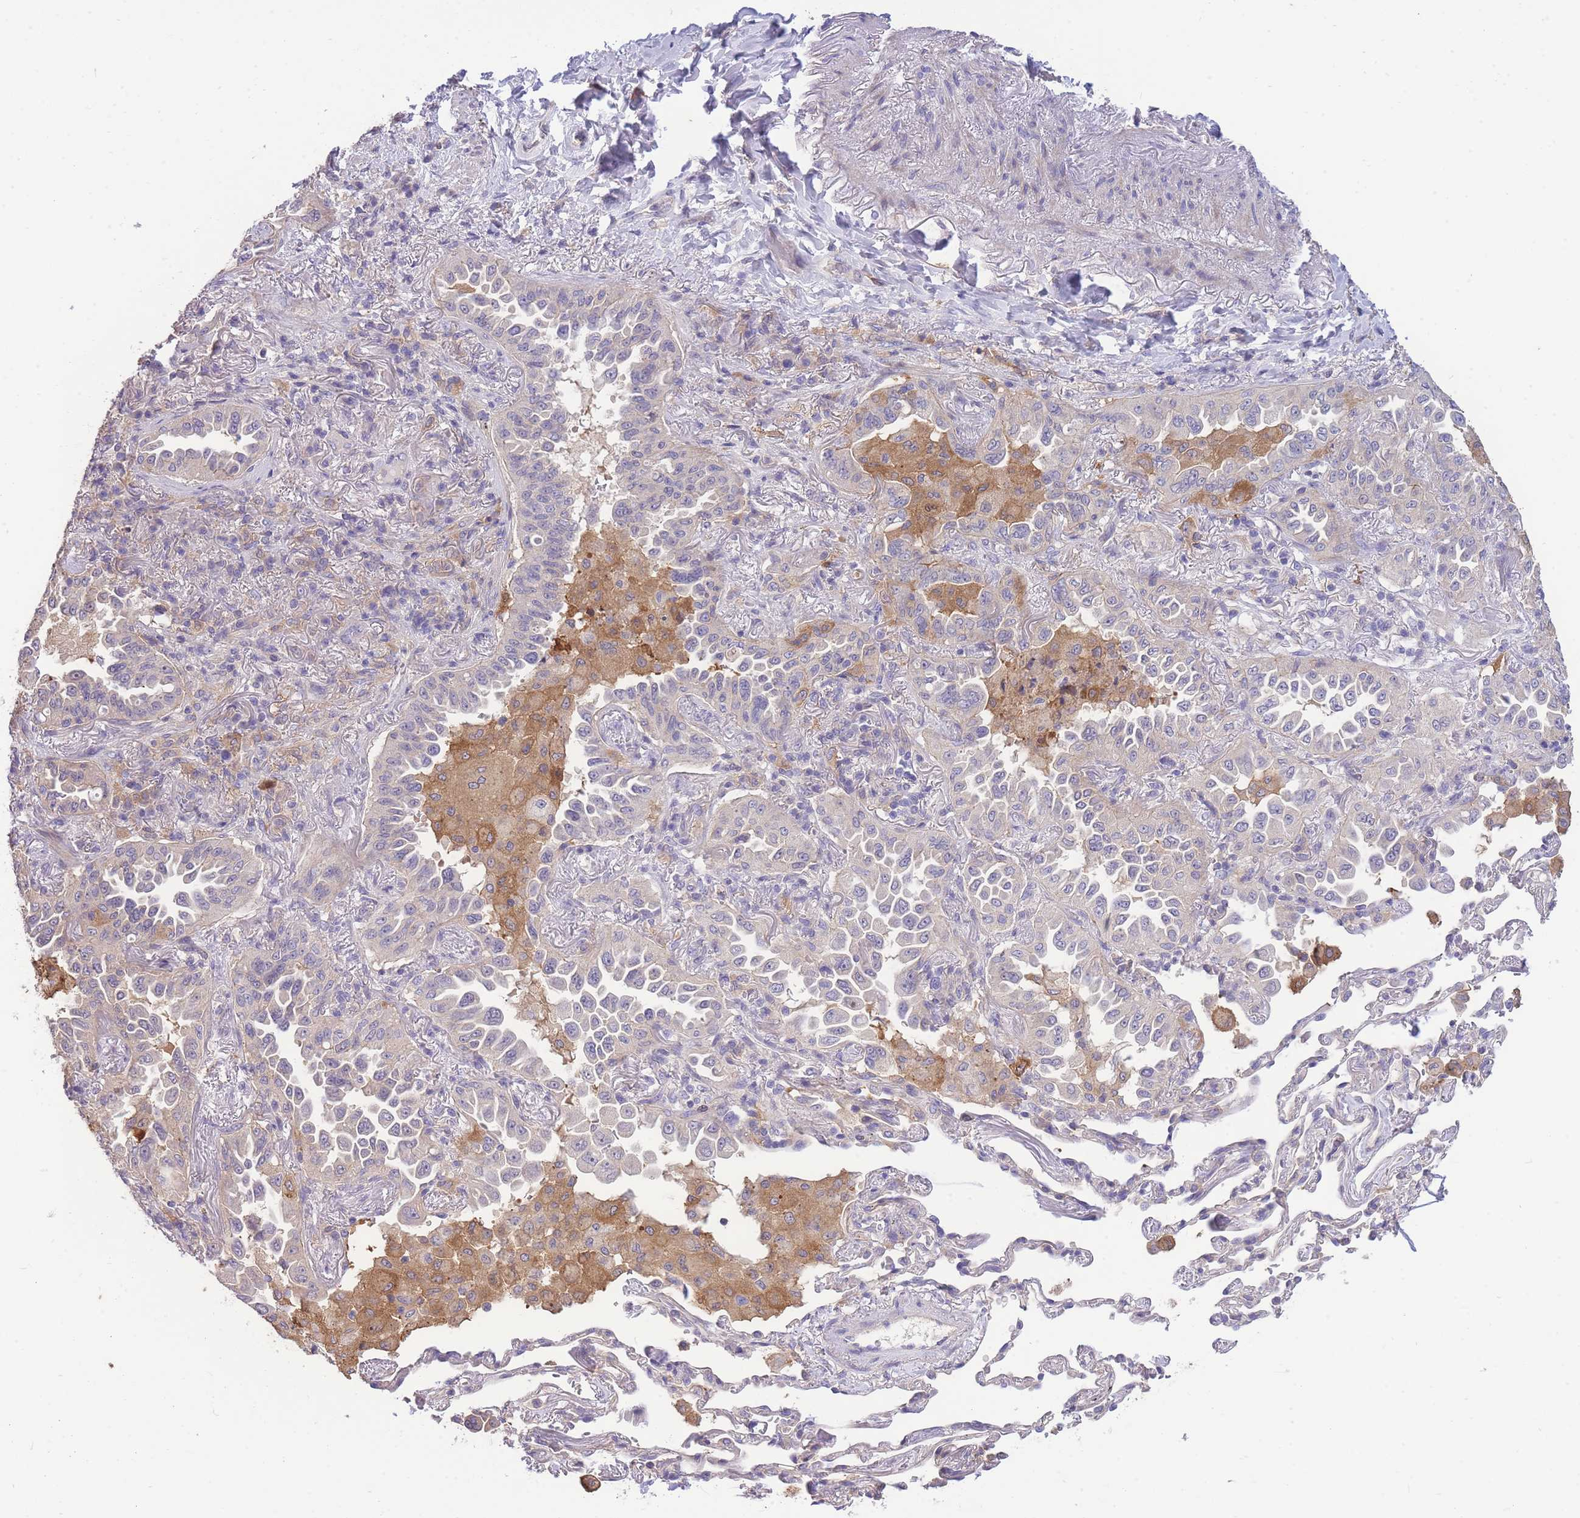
{"staining": {"intensity": "negative", "quantity": "none", "location": "none"}, "tissue": "lung cancer", "cell_type": "Tumor cells", "image_type": "cancer", "snomed": [{"axis": "morphology", "description": "Adenocarcinoma, NOS"}, {"axis": "topography", "description": "Lung"}], "caption": "Tumor cells are negative for protein expression in human adenocarcinoma (lung). (DAB IHC, high magnification).", "gene": "OR5T1", "patient": {"sex": "female", "age": 69}}